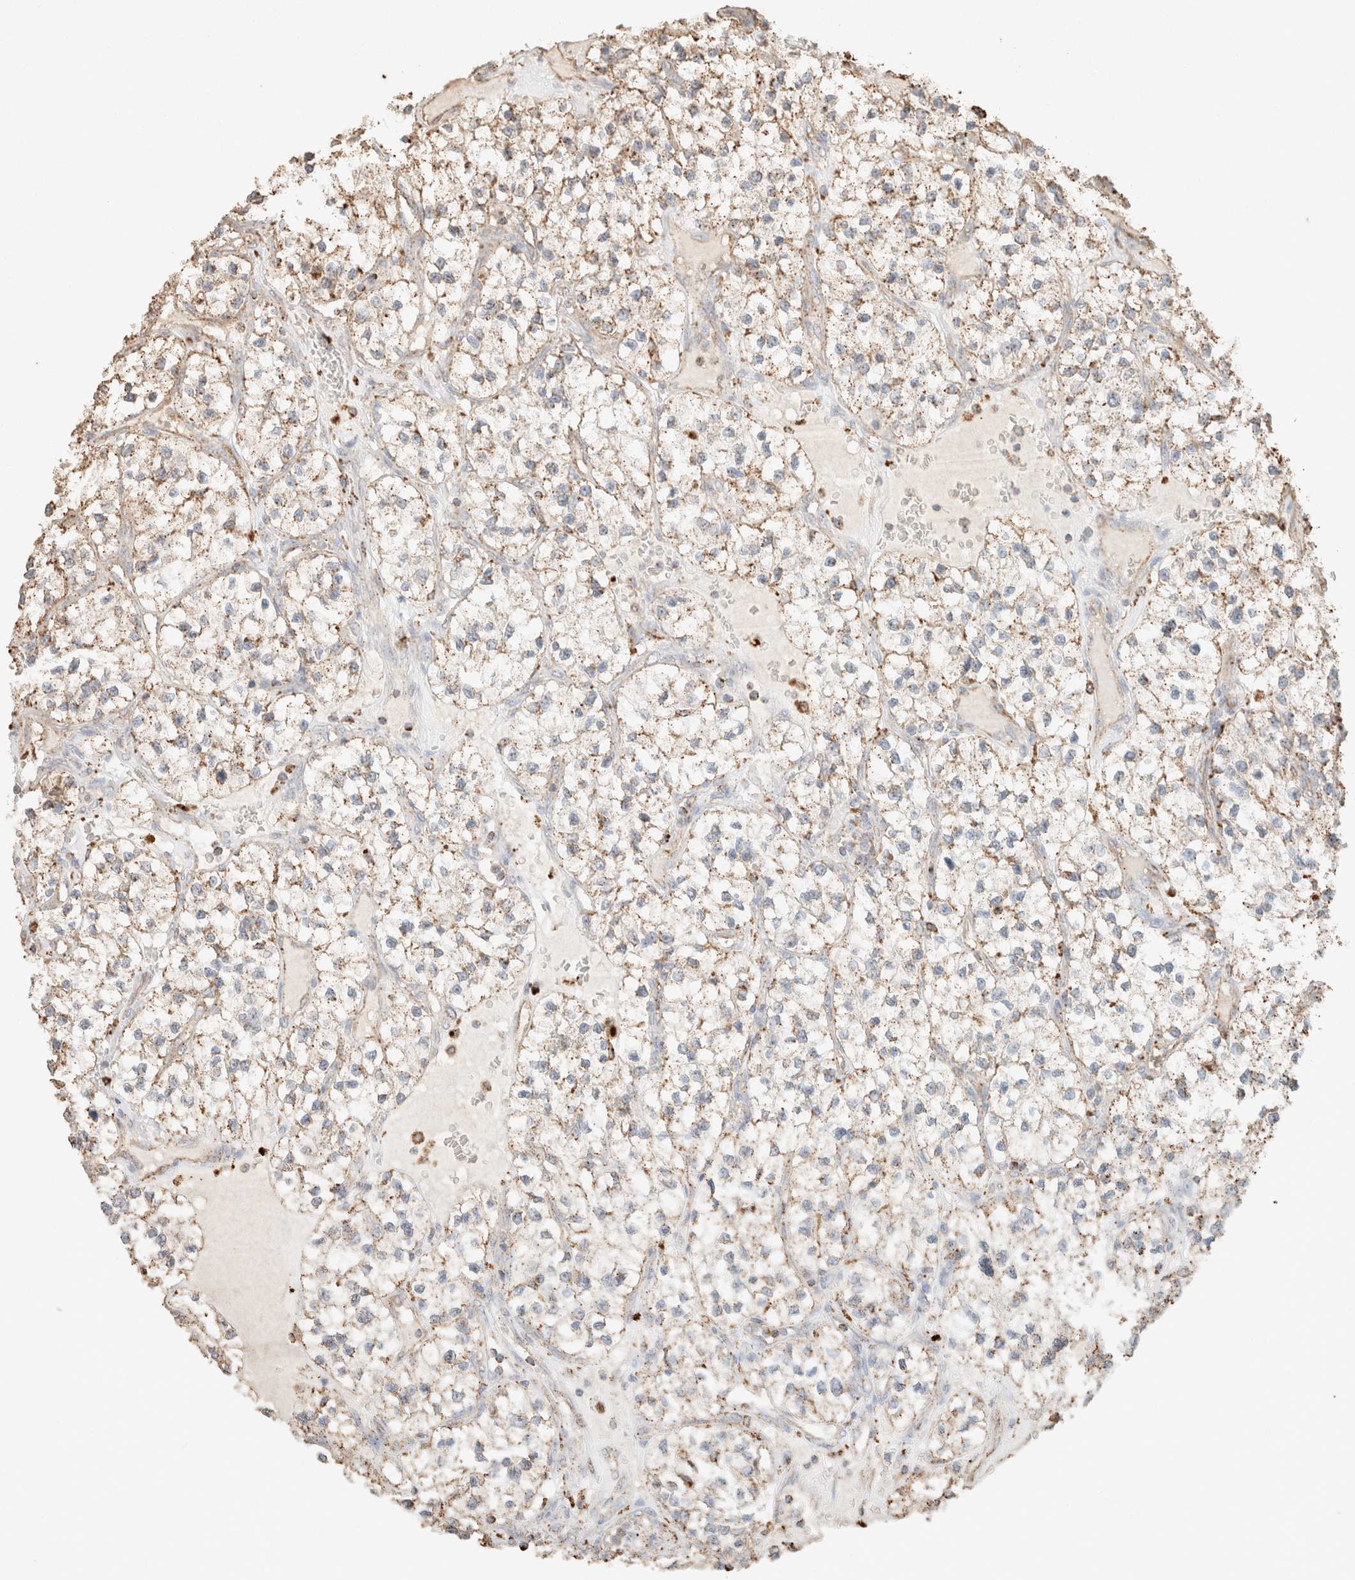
{"staining": {"intensity": "weak", "quantity": ">75%", "location": "cytoplasmic/membranous"}, "tissue": "renal cancer", "cell_type": "Tumor cells", "image_type": "cancer", "snomed": [{"axis": "morphology", "description": "Adenocarcinoma, NOS"}, {"axis": "topography", "description": "Kidney"}], "caption": "Renal cancer stained with a protein marker demonstrates weak staining in tumor cells.", "gene": "CTSC", "patient": {"sex": "female", "age": 57}}